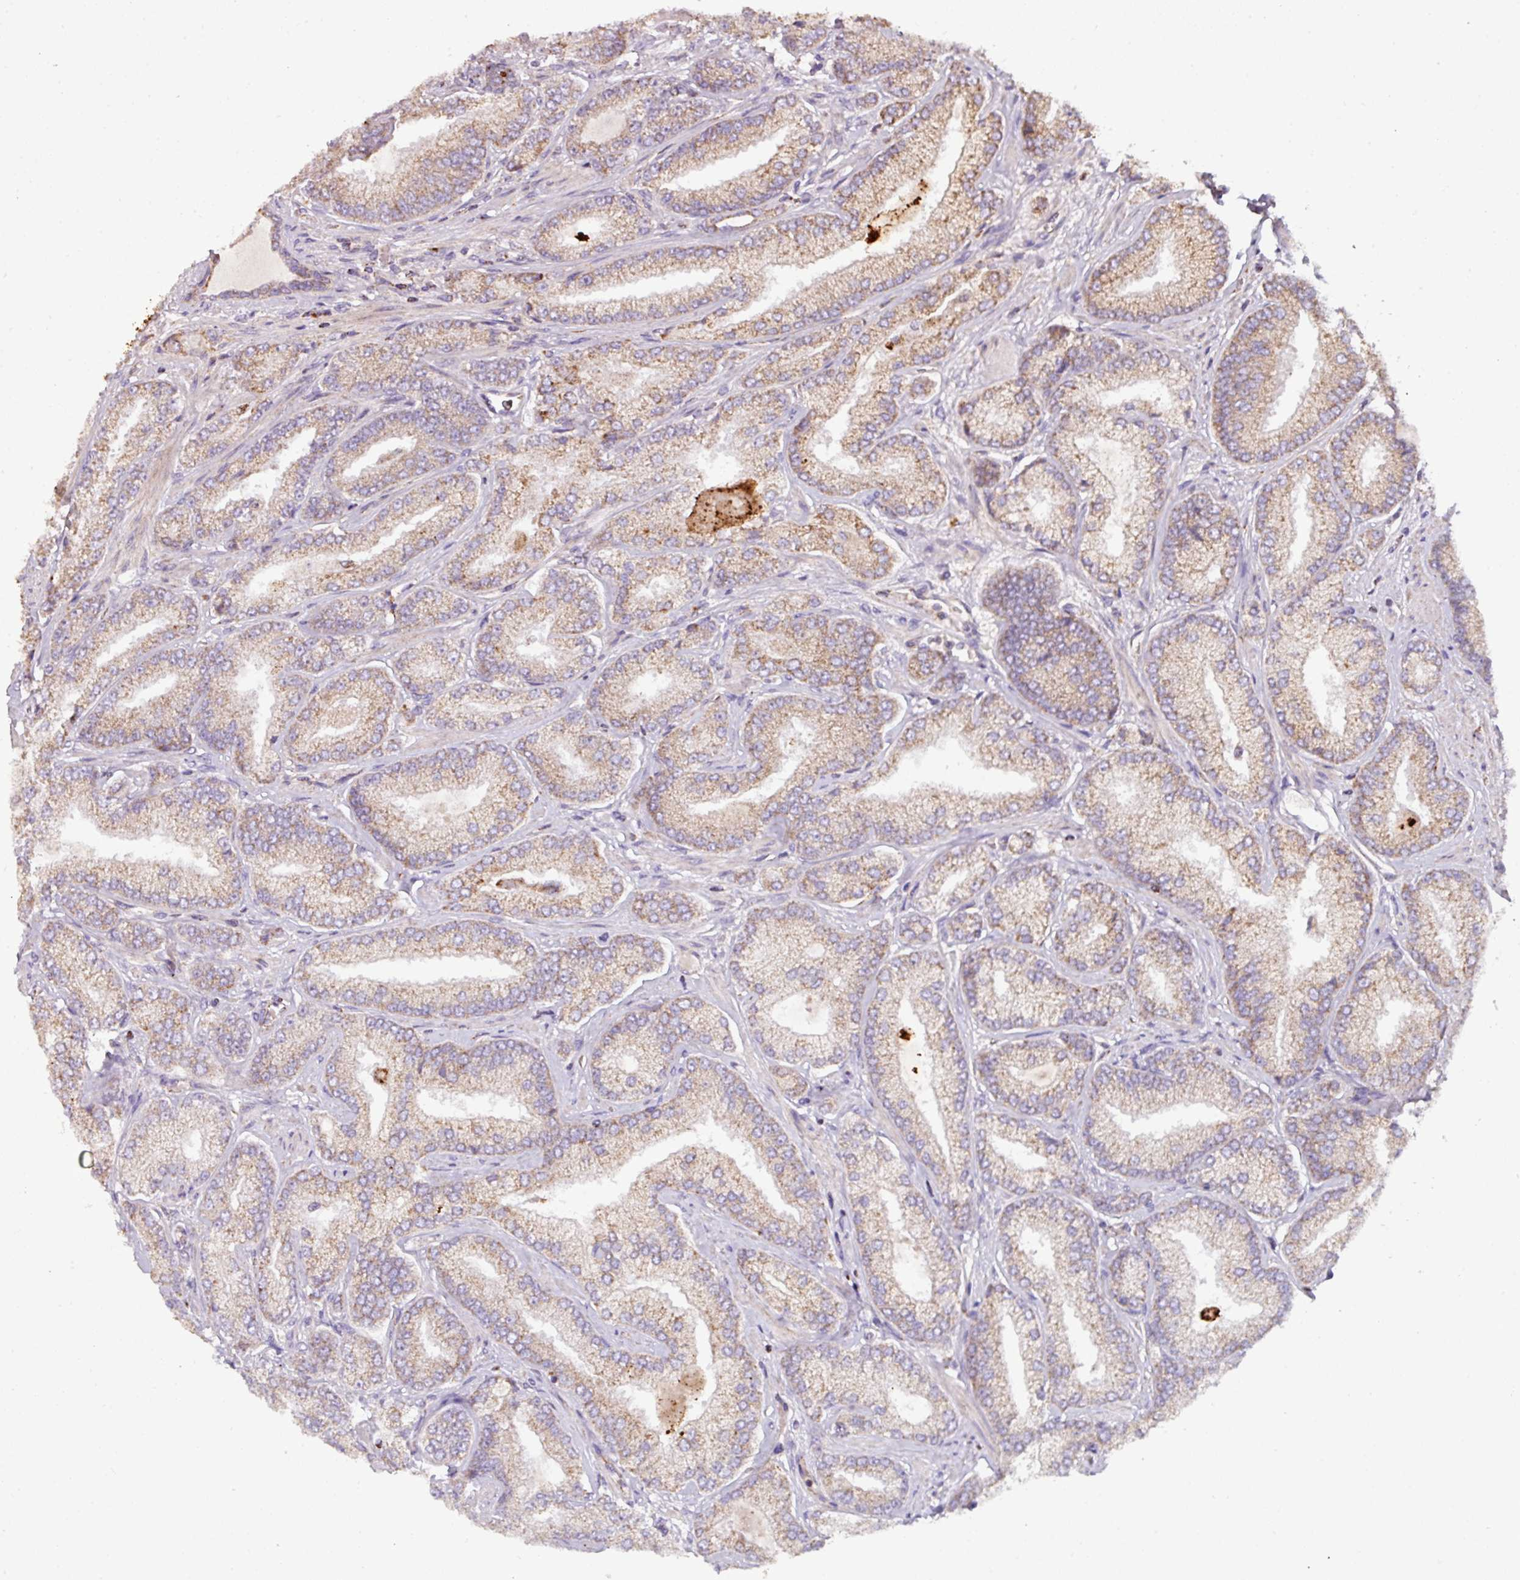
{"staining": {"intensity": "moderate", "quantity": "25%-75%", "location": "cytoplasmic/membranous"}, "tissue": "prostate cancer", "cell_type": "Tumor cells", "image_type": "cancer", "snomed": [{"axis": "morphology", "description": "Adenocarcinoma, High grade"}, {"axis": "topography", "description": "Prostate"}], "caption": "An immunohistochemistry (IHC) photomicrograph of tumor tissue is shown. Protein staining in brown shows moderate cytoplasmic/membranous positivity in prostate cancer (high-grade adenocarcinoma) within tumor cells. (Brightfield microscopy of DAB IHC at high magnification).", "gene": "SQOR", "patient": {"sex": "male", "age": 68}}